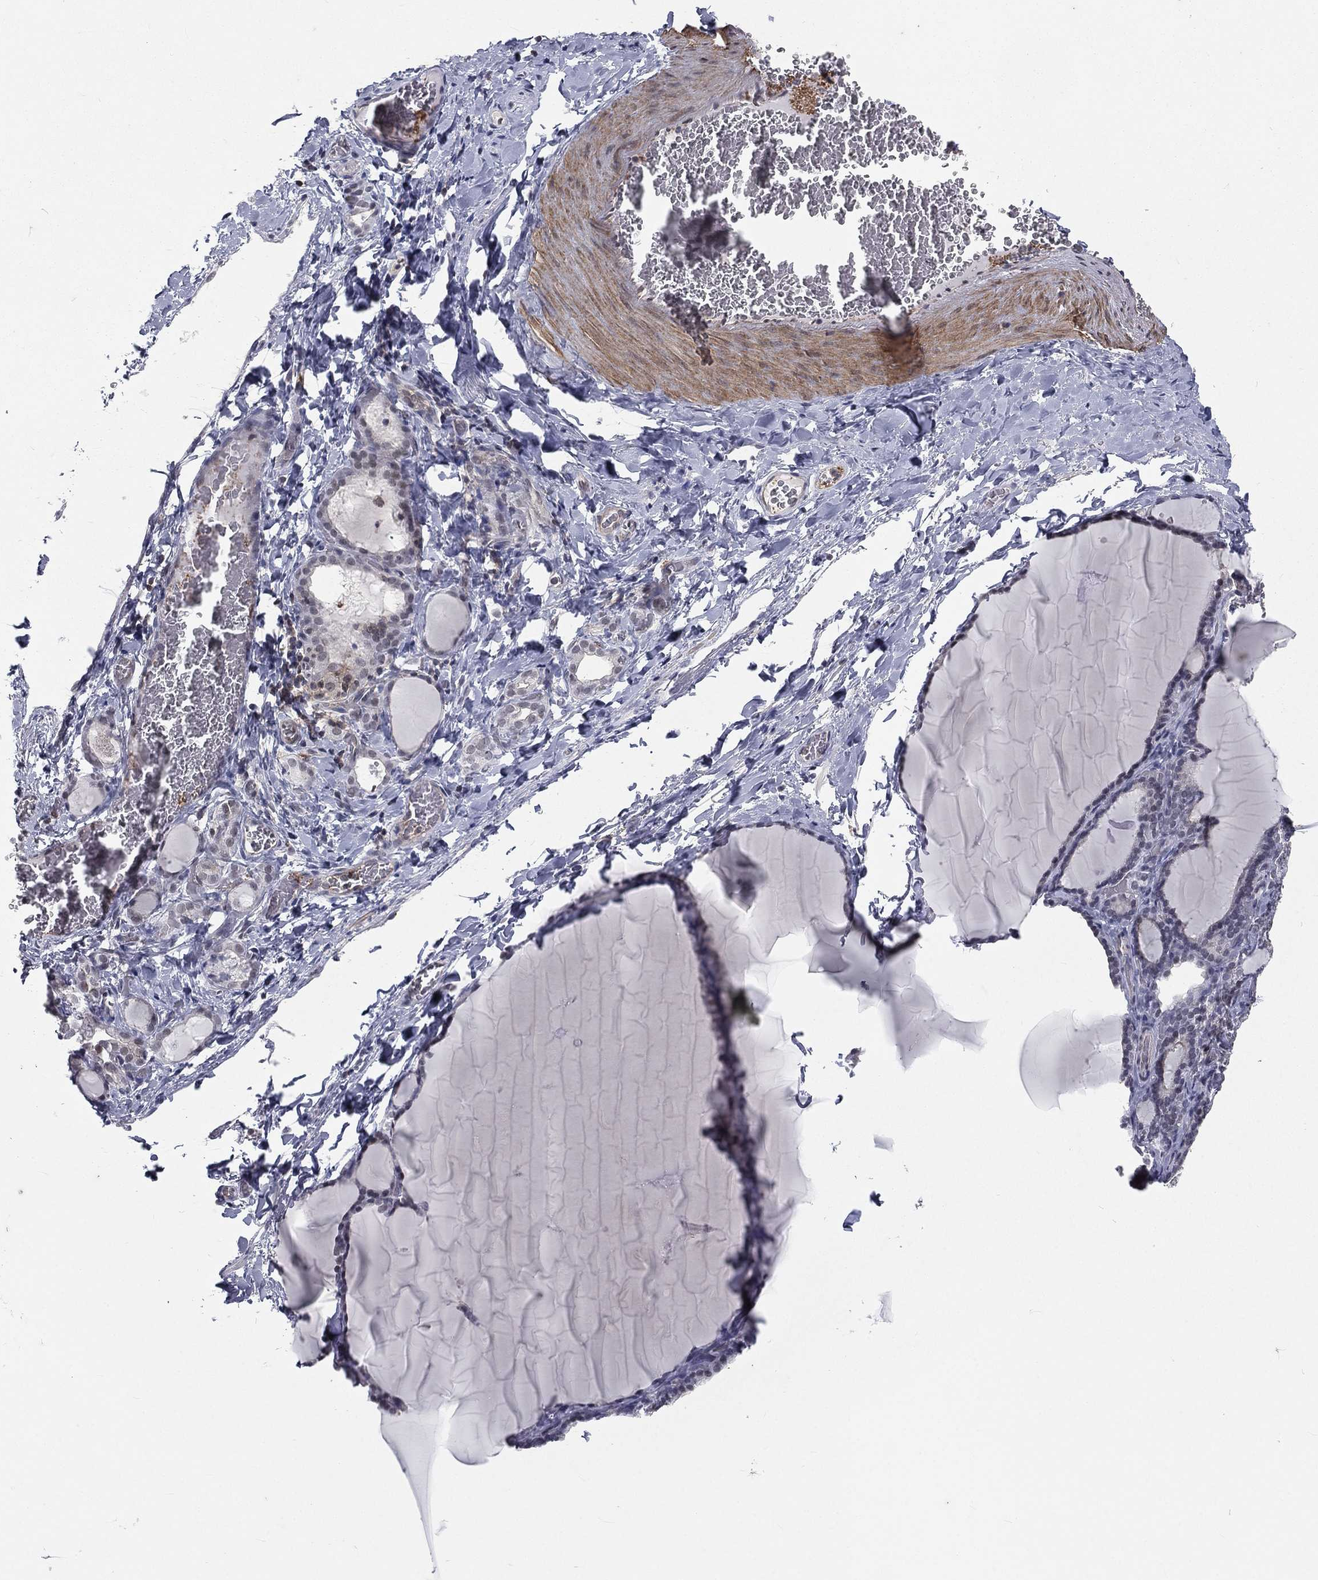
{"staining": {"intensity": "weak", "quantity": "<25%", "location": "nuclear"}, "tissue": "thyroid gland", "cell_type": "Glandular cells", "image_type": "normal", "snomed": [{"axis": "morphology", "description": "Normal tissue, NOS"}, {"axis": "morphology", "description": "Hyperplasia, NOS"}, {"axis": "topography", "description": "Thyroid gland"}], "caption": "There is no significant staining in glandular cells of thyroid gland. (IHC, brightfield microscopy, high magnification).", "gene": "MORC2", "patient": {"sex": "female", "age": 27}}